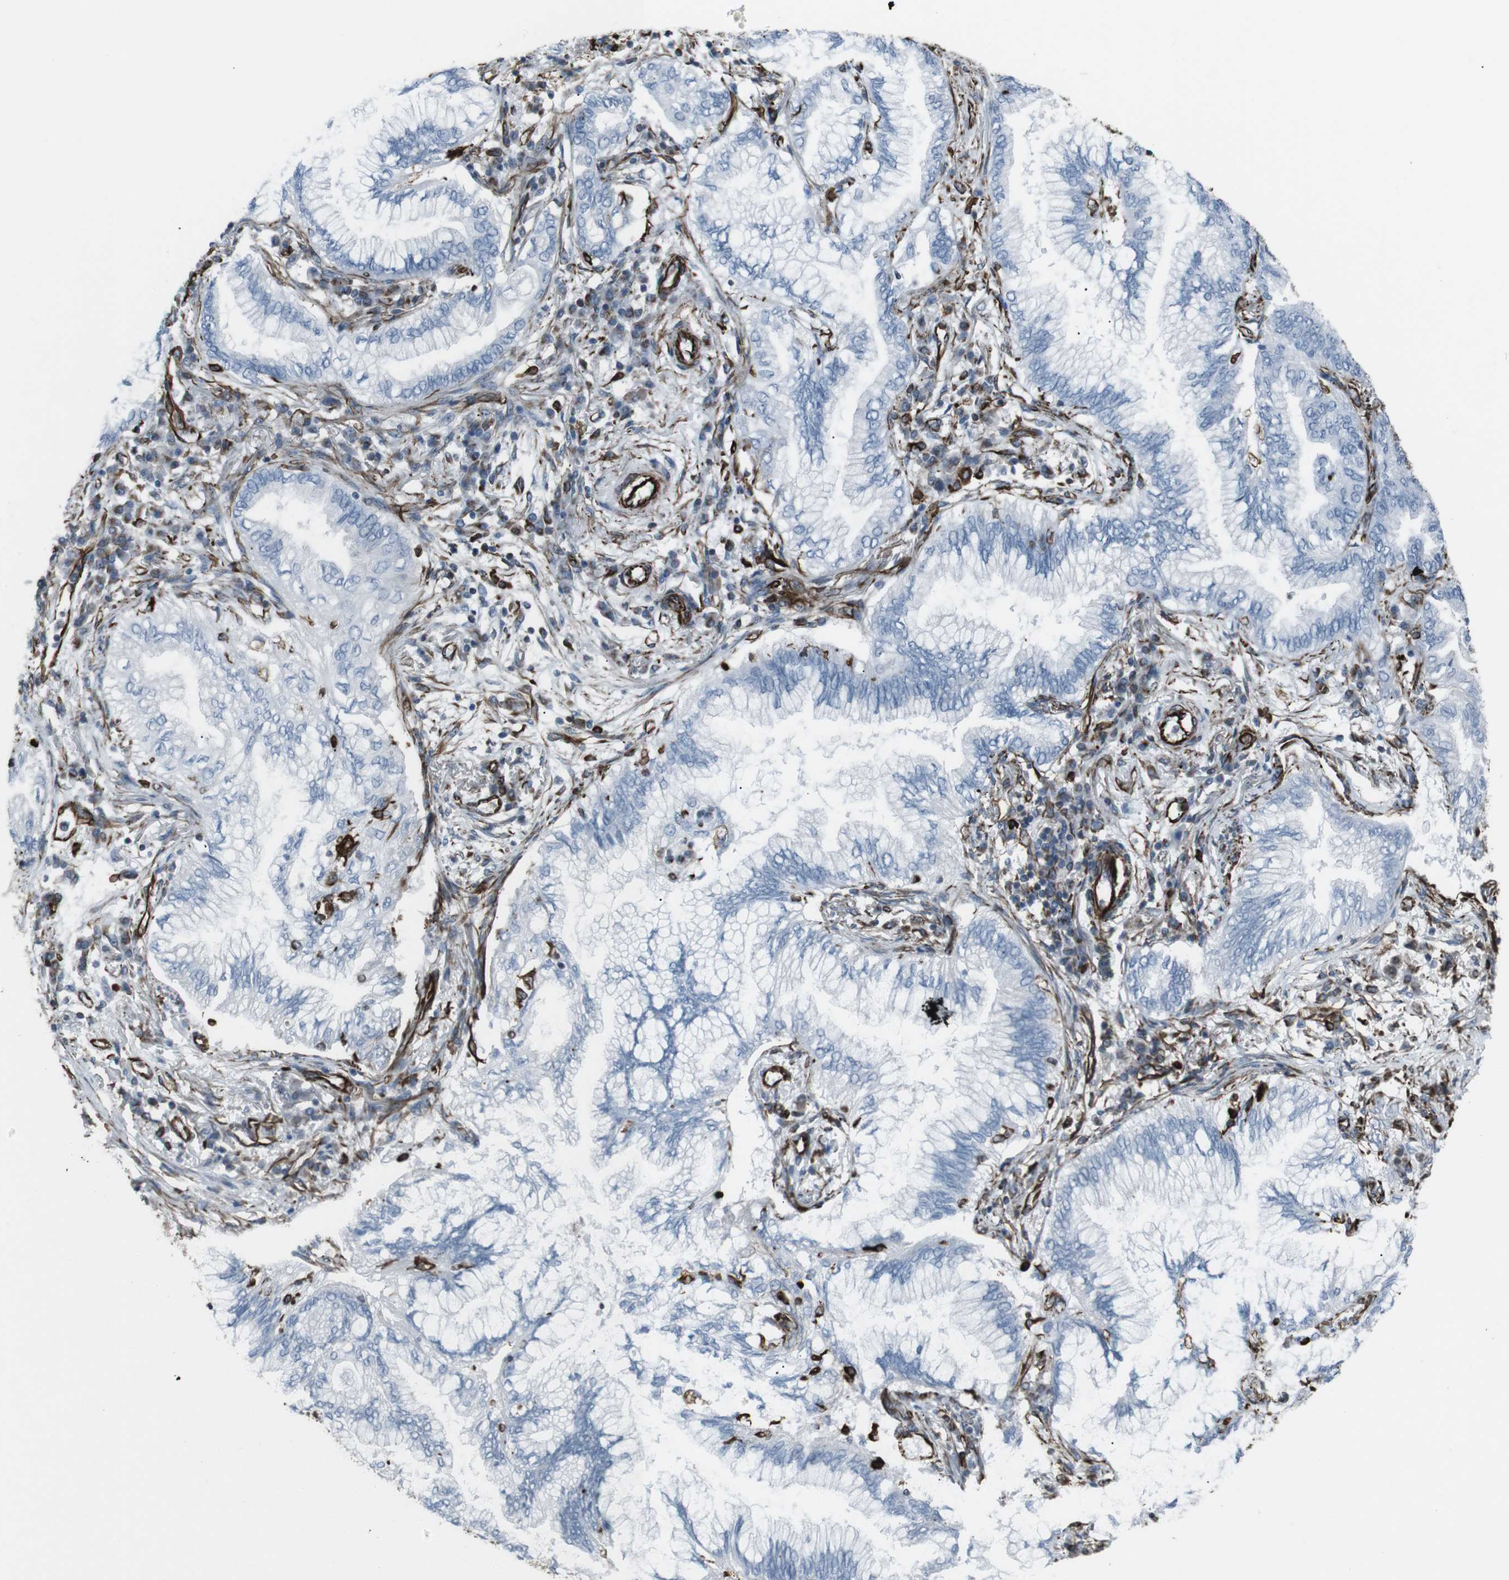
{"staining": {"intensity": "negative", "quantity": "none", "location": "none"}, "tissue": "lung cancer", "cell_type": "Tumor cells", "image_type": "cancer", "snomed": [{"axis": "morphology", "description": "Normal tissue, NOS"}, {"axis": "morphology", "description": "Adenocarcinoma, NOS"}, {"axis": "topography", "description": "Bronchus"}, {"axis": "topography", "description": "Lung"}], "caption": "The immunohistochemistry image has no significant staining in tumor cells of lung adenocarcinoma tissue.", "gene": "ZDHHC6", "patient": {"sex": "female", "age": 70}}